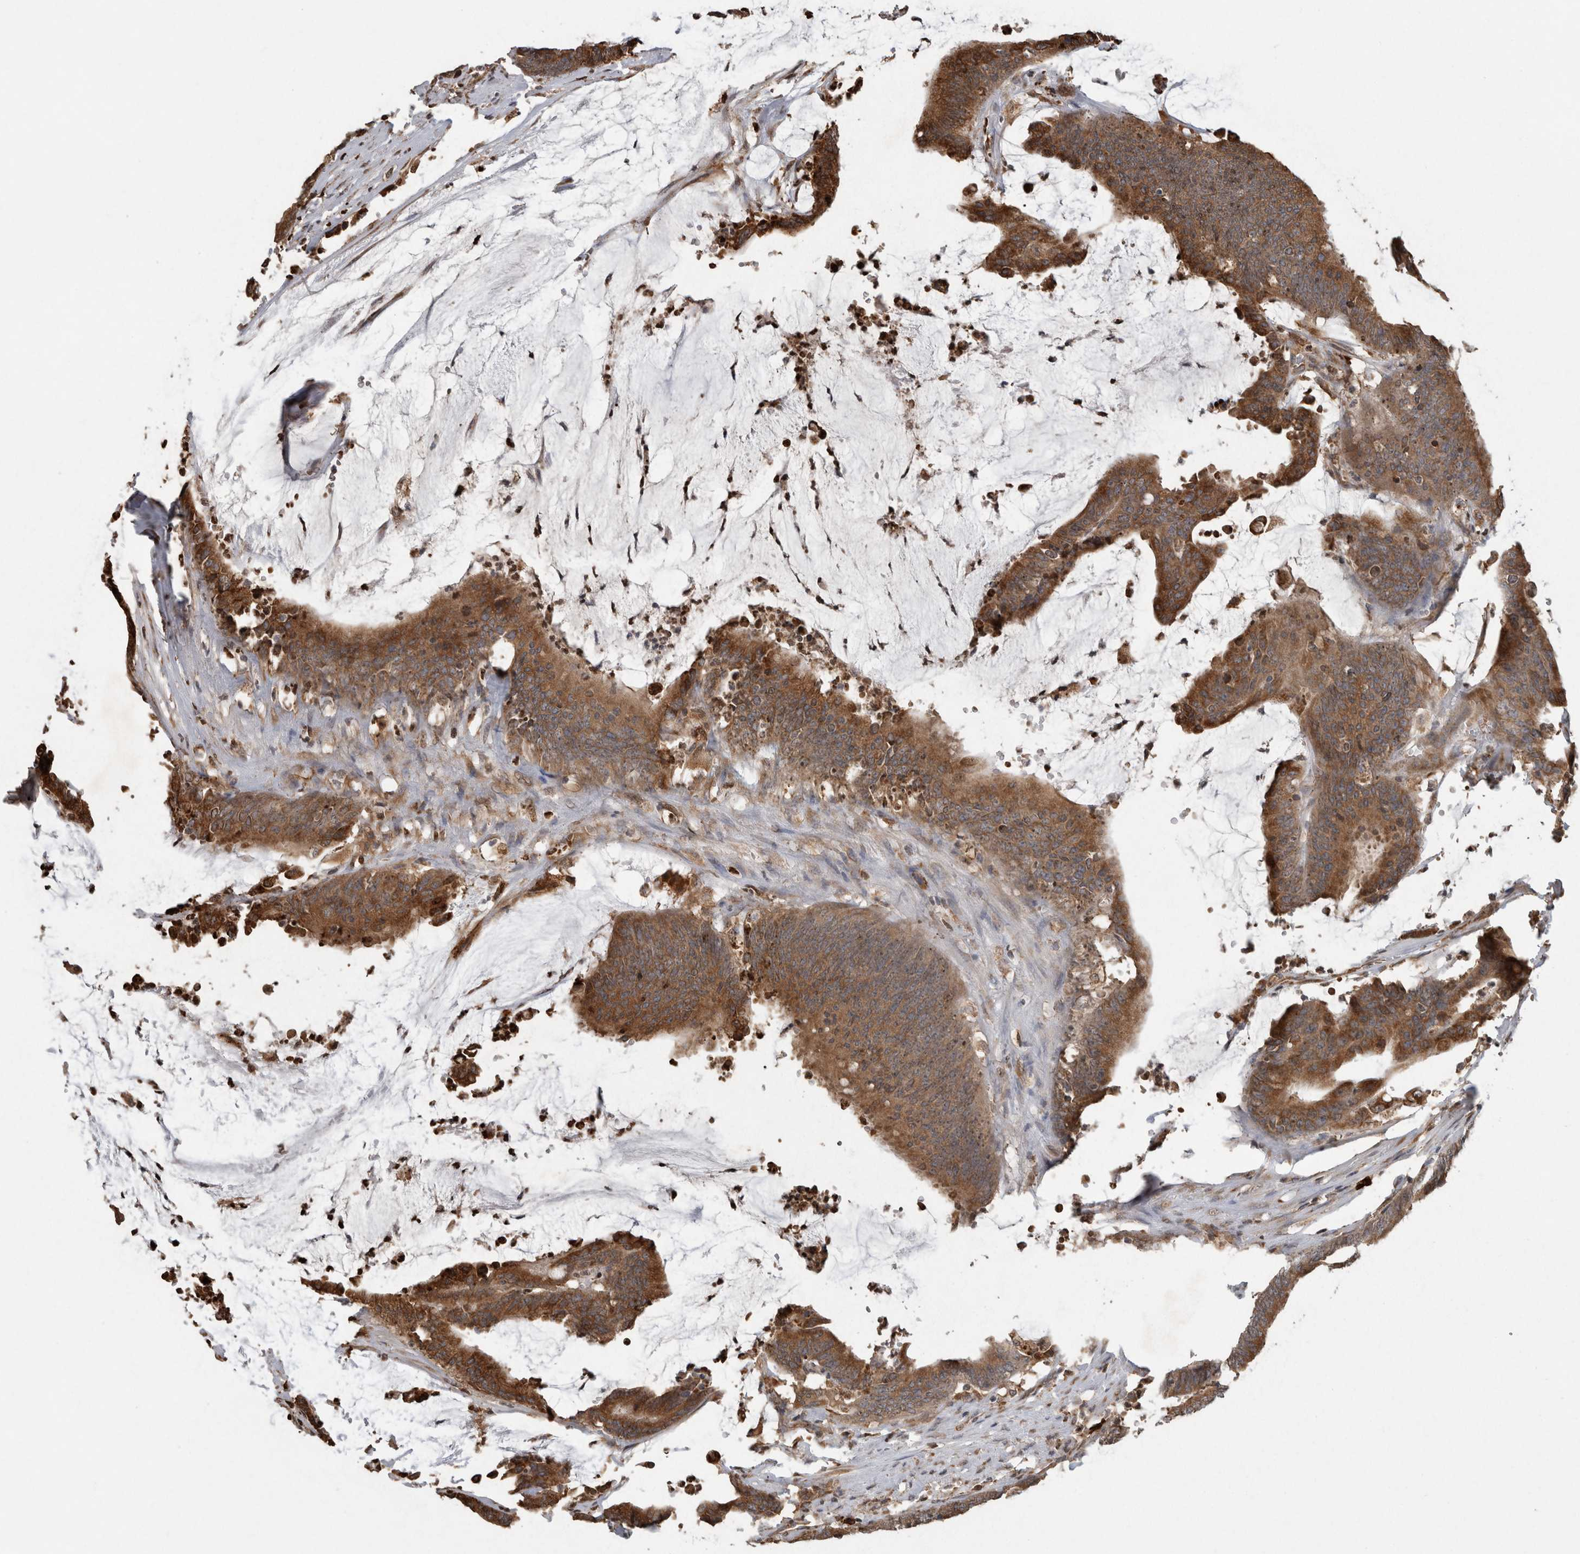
{"staining": {"intensity": "strong", "quantity": ">75%", "location": "cytoplasmic/membranous"}, "tissue": "colorectal cancer", "cell_type": "Tumor cells", "image_type": "cancer", "snomed": [{"axis": "morphology", "description": "Adenocarcinoma, NOS"}, {"axis": "topography", "description": "Rectum"}], "caption": "Strong cytoplasmic/membranous positivity for a protein is present in approximately >75% of tumor cells of adenocarcinoma (colorectal) using immunohistochemistry (IHC).", "gene": "ADGRL3", "patient": {"sex": "female", "age": 66}}